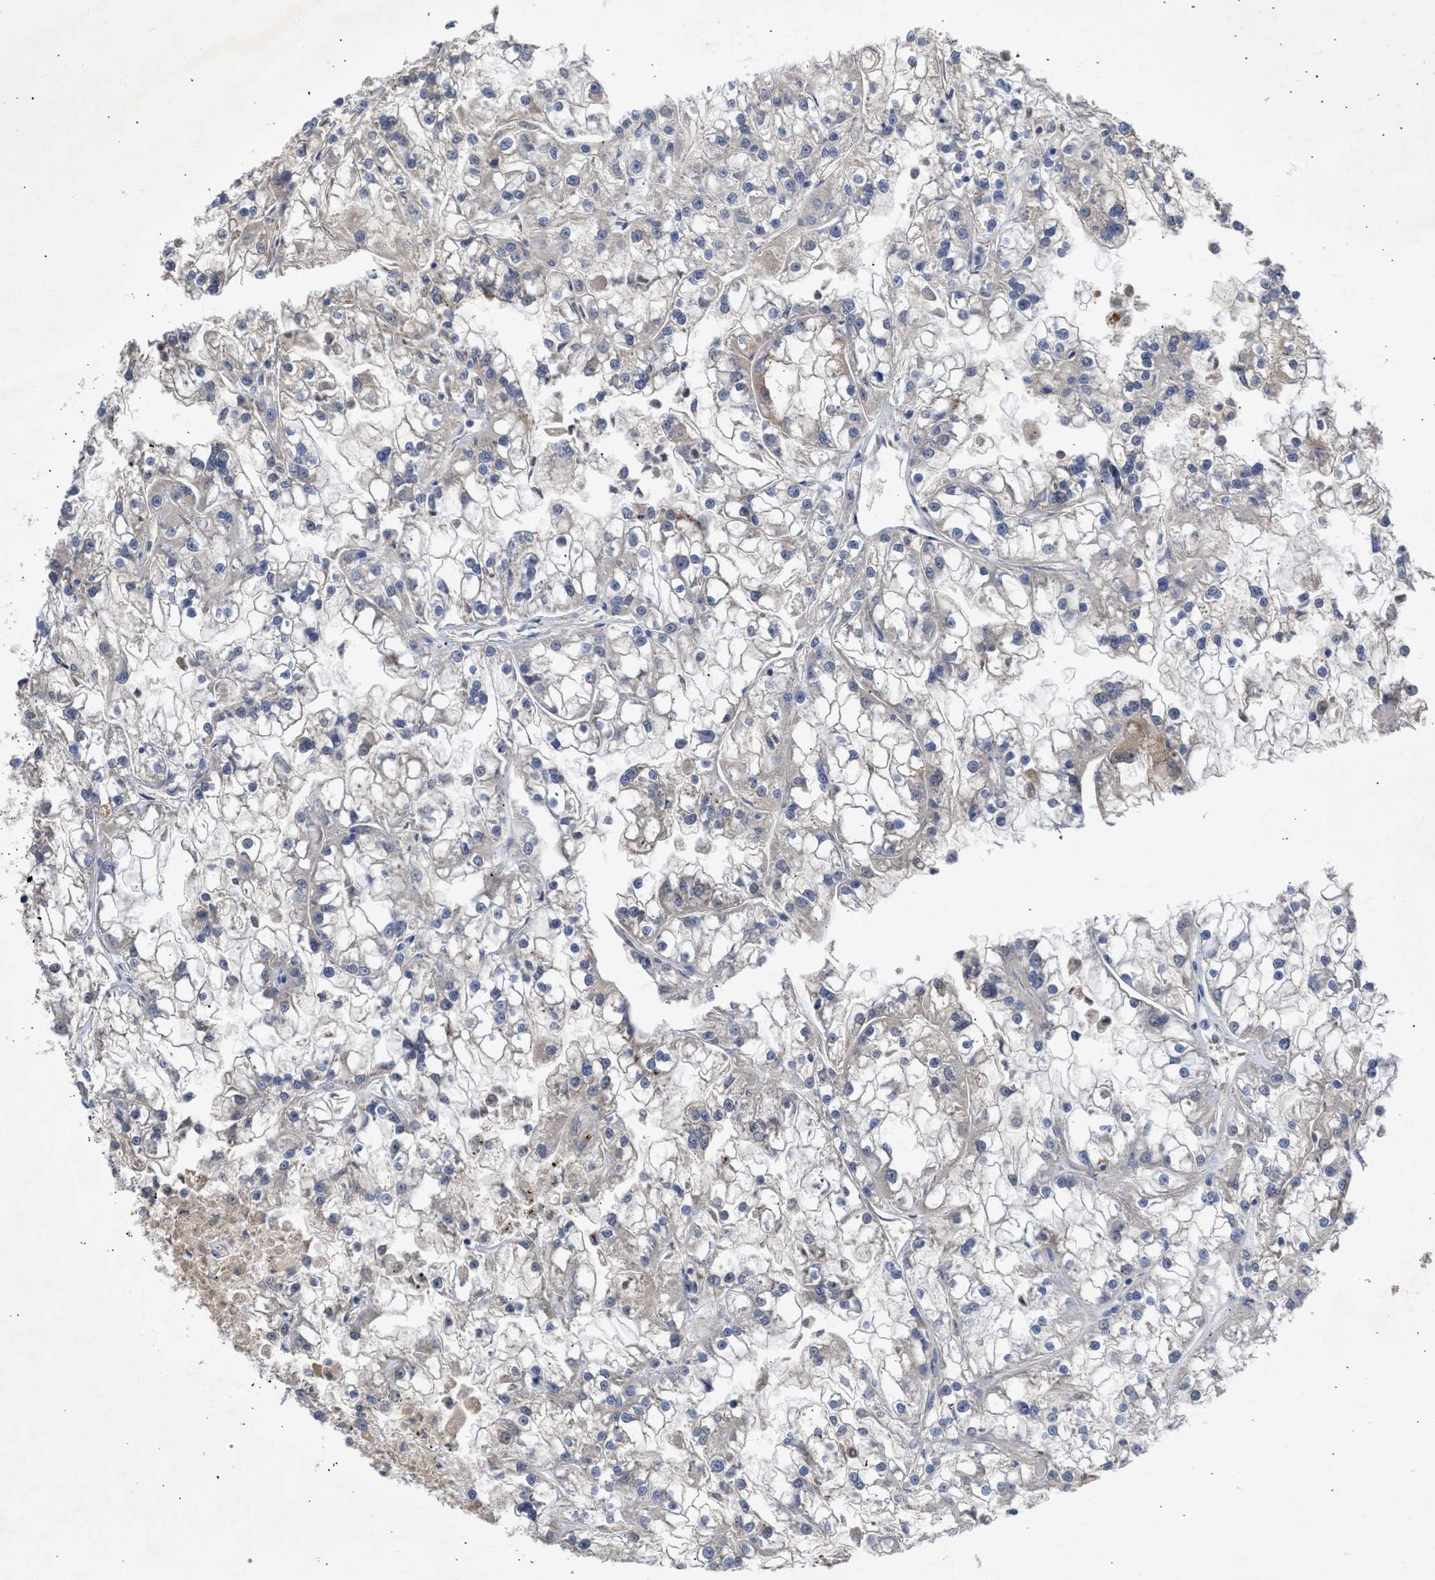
{"staining": {"intensity": "negative", "quantity": "none", "location": "none"}, "tissue": "renal cancer", "cell_type": "Tumor cells", "image_type": "cancer", "snomed": [{"axis": "morphology", "description": "Adenocarcinoma, NOS"}, {"axis": "topography", "description": "Kidney"}], "caption": "The immunohistochemistry (IHC) micrograph has no significant staining in tumor cells of renal cancer tissue.", "gene": "ARHGEF4", "patient": {"sex": "female", "age": 52}}